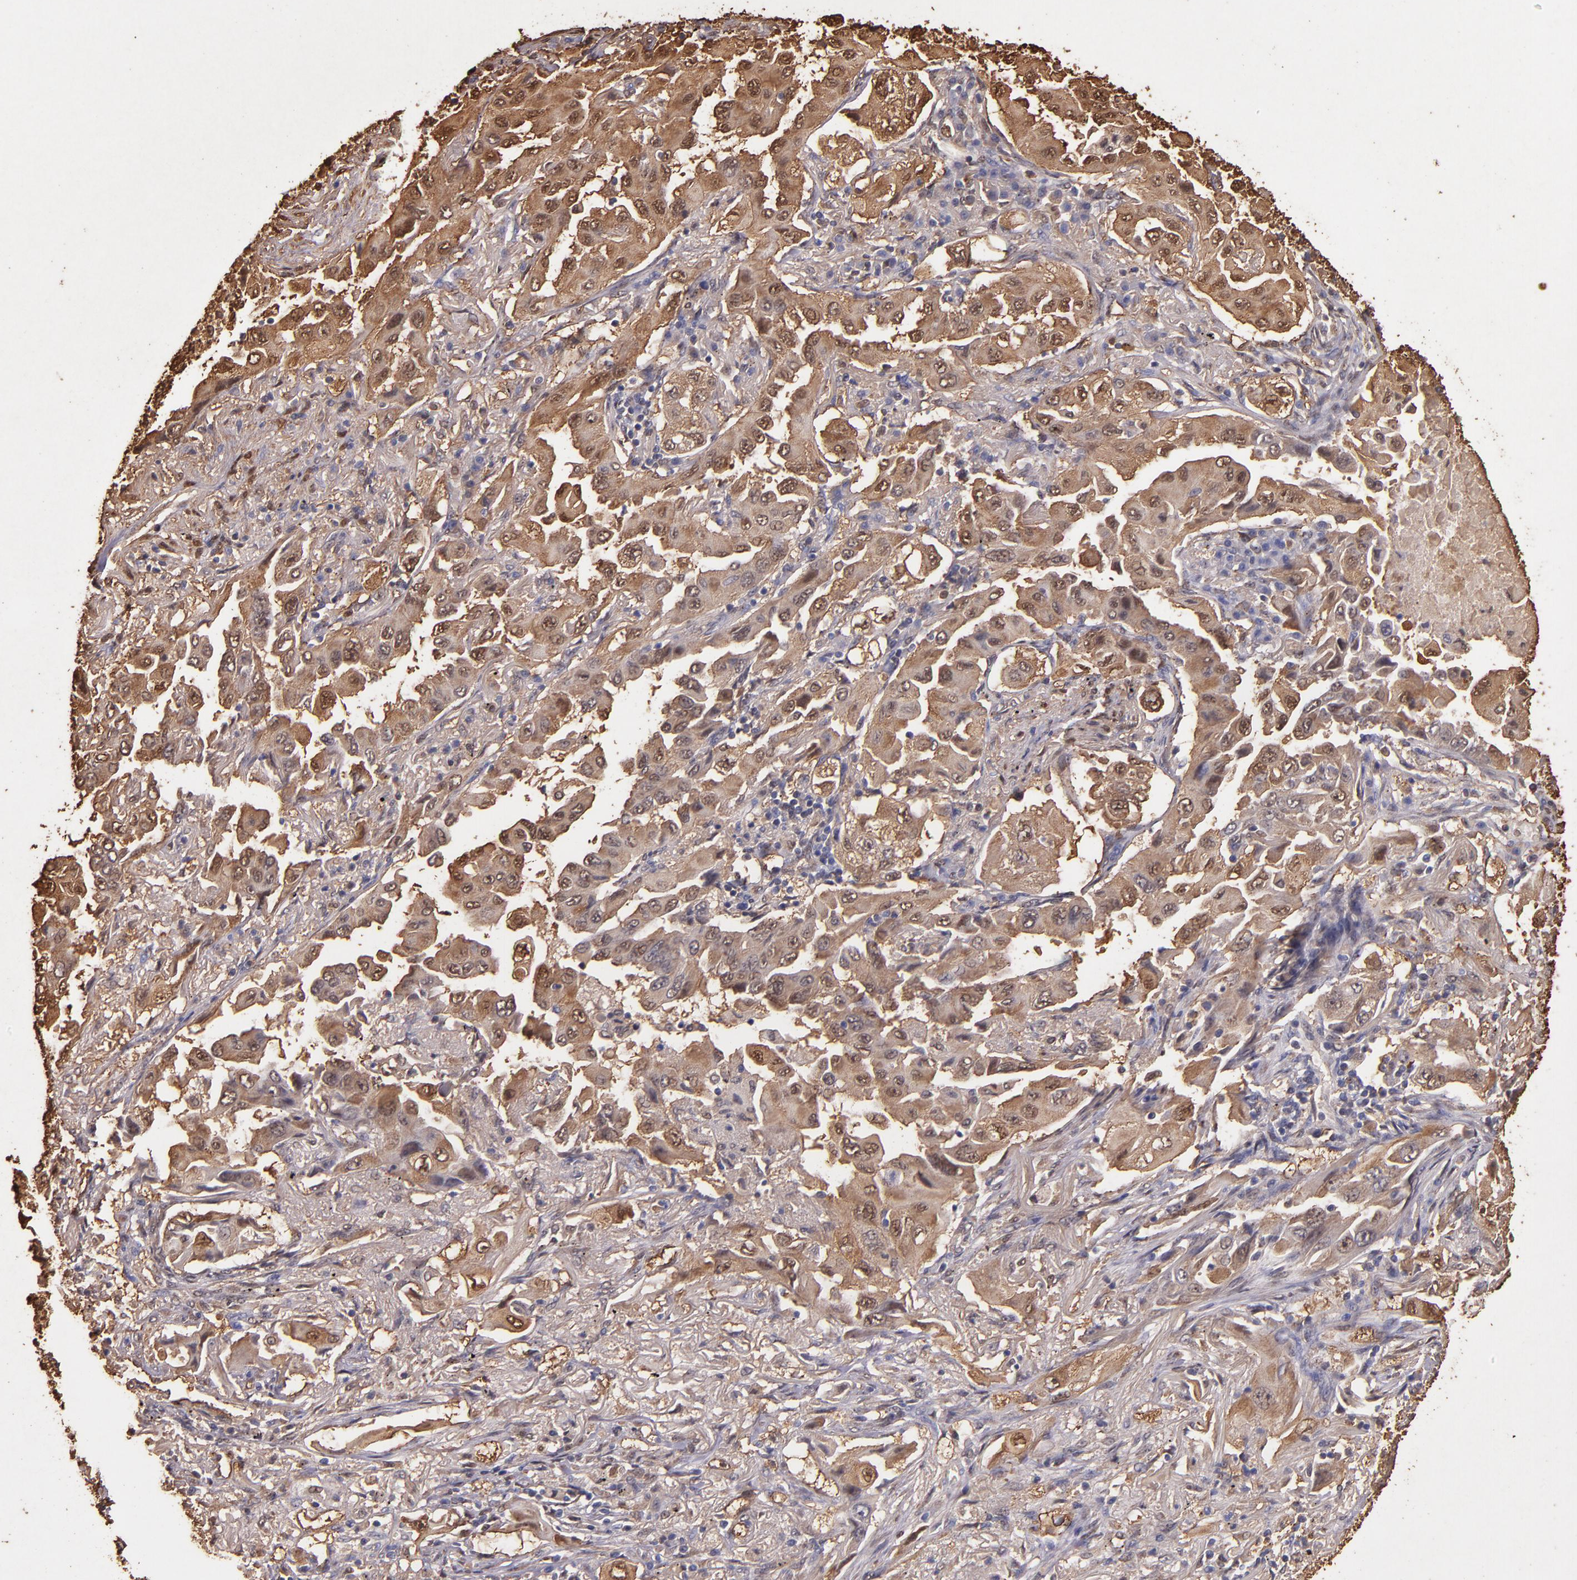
{"staining": {"intensity": "weak", "quantity": ">75%", "location": "cytoplasmic/membranous"}, "tissue": "lung cancer", "cell_type": "Tumor cells", "image_type": "cancer", "snomed": [{"axis": "morphology", "description": "Adenocarcinoma, NOS"}, {"axis": "topography", "description": "Lung"}], "caption": "Lung cancer (adenocarcinoma) tissue demonstrates weak cytoplasmic/membranous positivity in about >75% of tumor cells", "gene": "S100A6", "patient": {"sex": "female", "age": 65}}